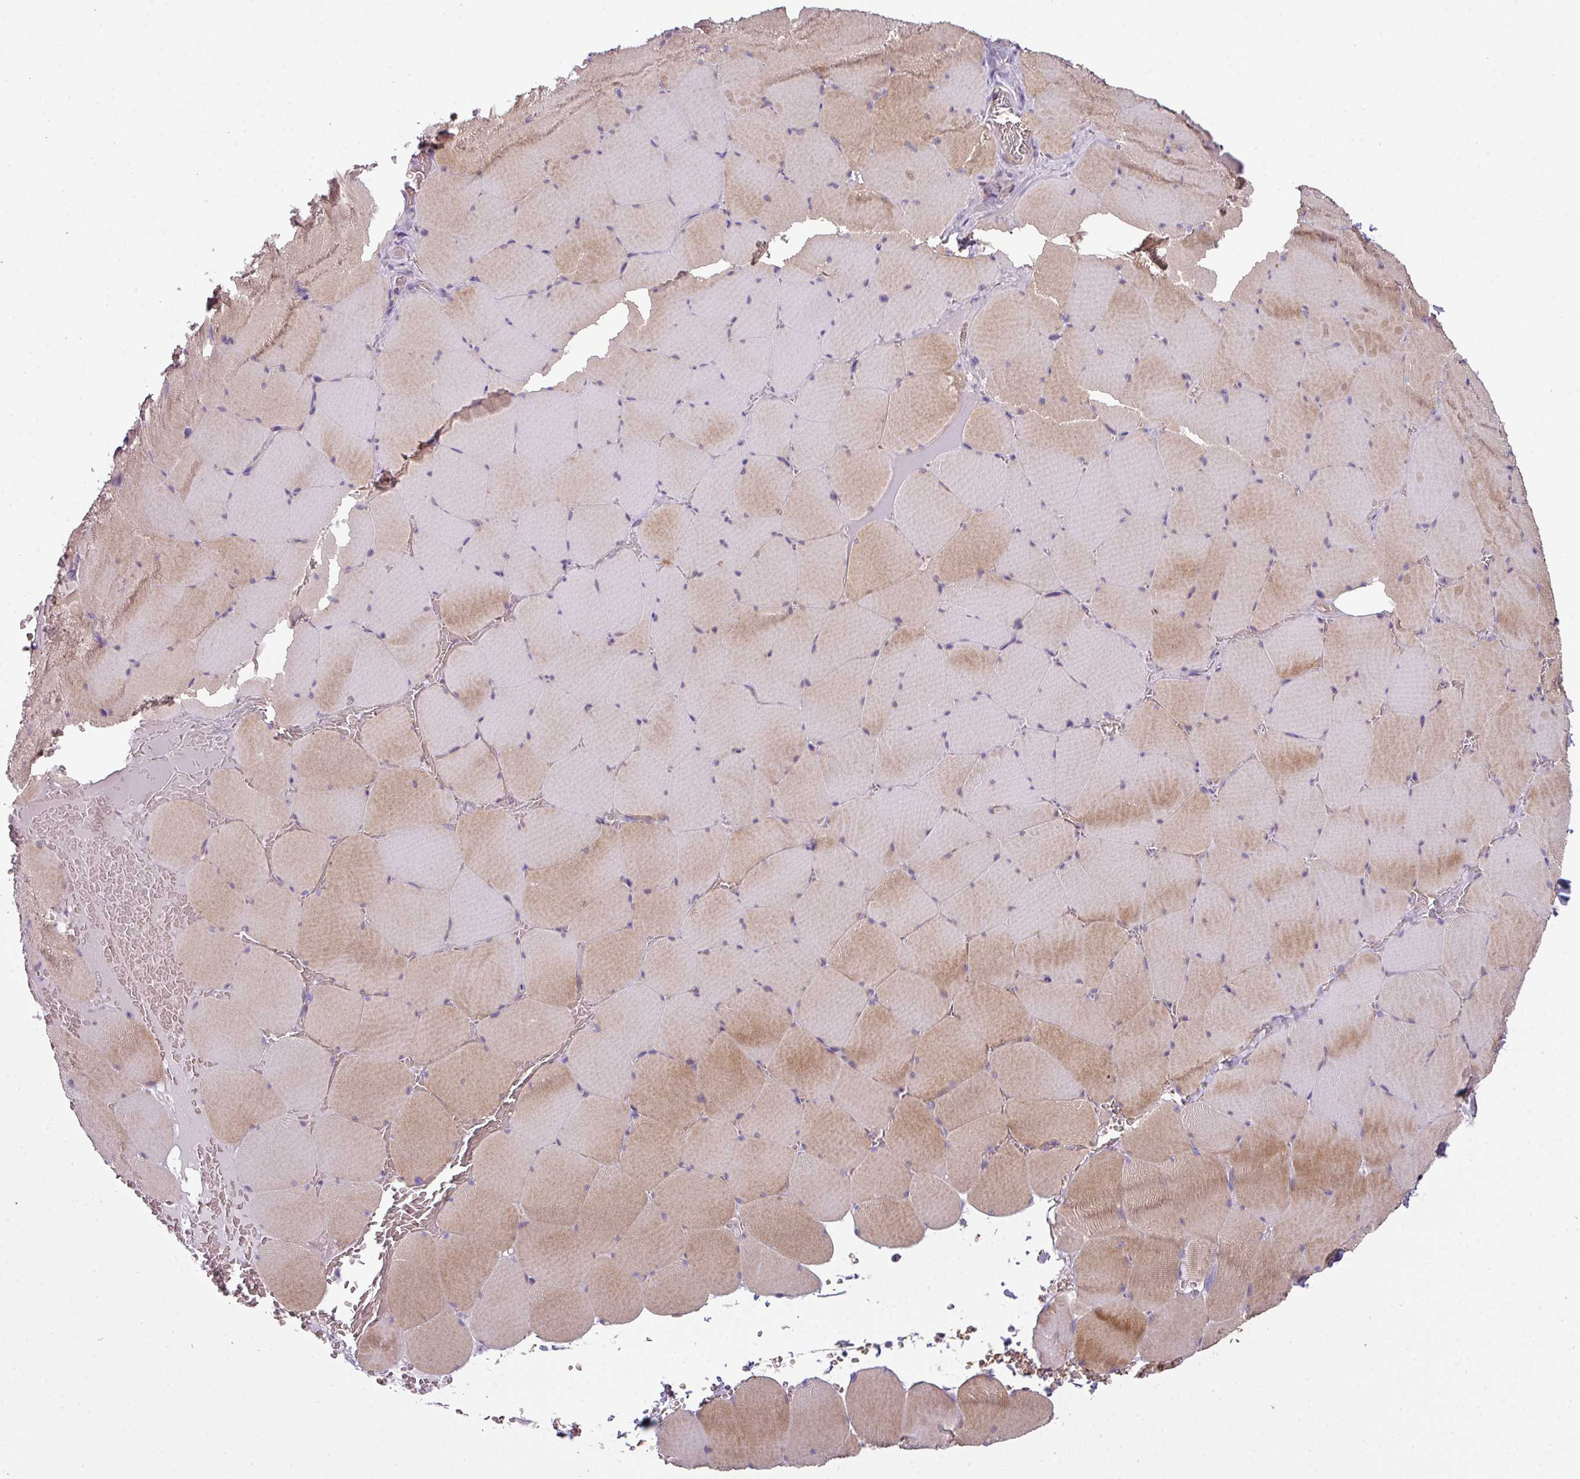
{"staining": {"intensity": "moderate", "quantity": "25%-75%", "location": "cytoplasmic/membranous"}, "tissue": "skeletal muscle", "cell_type": "Myocytes", "image_type": "normal", "snomed": [{"axis": "morphology", "description": "Normal tissue, NOS"}, {"axis": "topography", "description": "Skeletal muscle"}, {"axis": "topography", "description": "Head-Neck"}], "caption": "IHC (DAB (3,3'-diaminobenzidine)) staining of normal human skeletal muscle displays moderate cytoplasmic/membranous protein positivity in about 25%-75% of myocytes.", "gene": "LRRC9", "patient": {"sex": "male", "age": 66}}